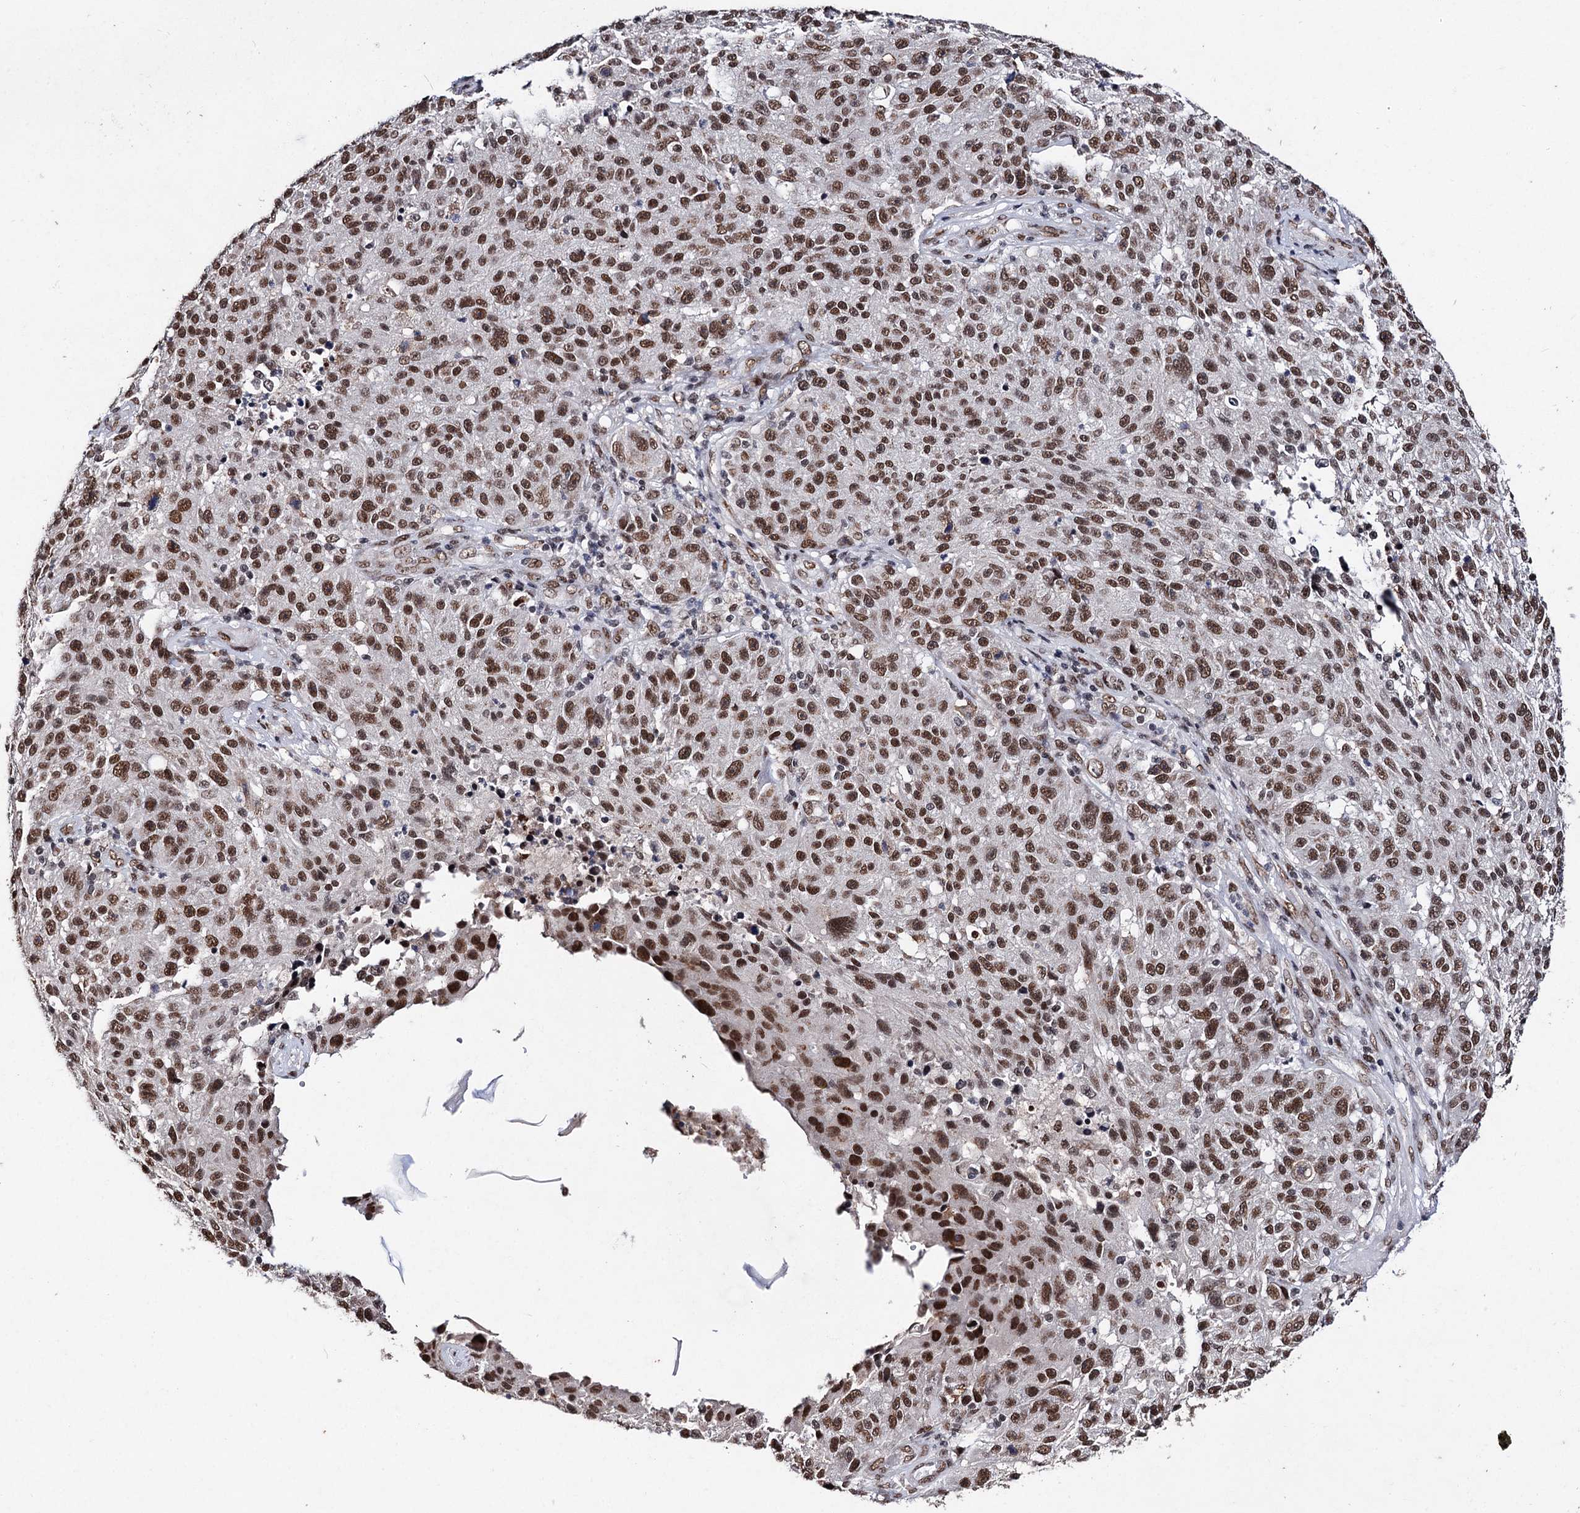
{"staining": {"intensity": "moderate", "quantity": ">75%", "location": "cytoplasmic/membranous"}, "tissue": "melanoma", "cell_type": "Tumor cells", "image_type": "cancer", "snomed": [{"axis": "morphology", "description": "Malignant melanoma, NOS"}, {"axis": "topography", "description": "Skin"}], "caption": "High-power microscopy captured an immunohistochemistry histopathology image of melanoma, revealing moderate cytoplasmic/membranous positivity in approximately >75% of tumor cells. (DAB (3,3'-diaminobenzidine) IHC, brown staining for protein, blue staining for nuclei).", "gene": "MATR3", "patient": {"sex": "male", "age": 53}}